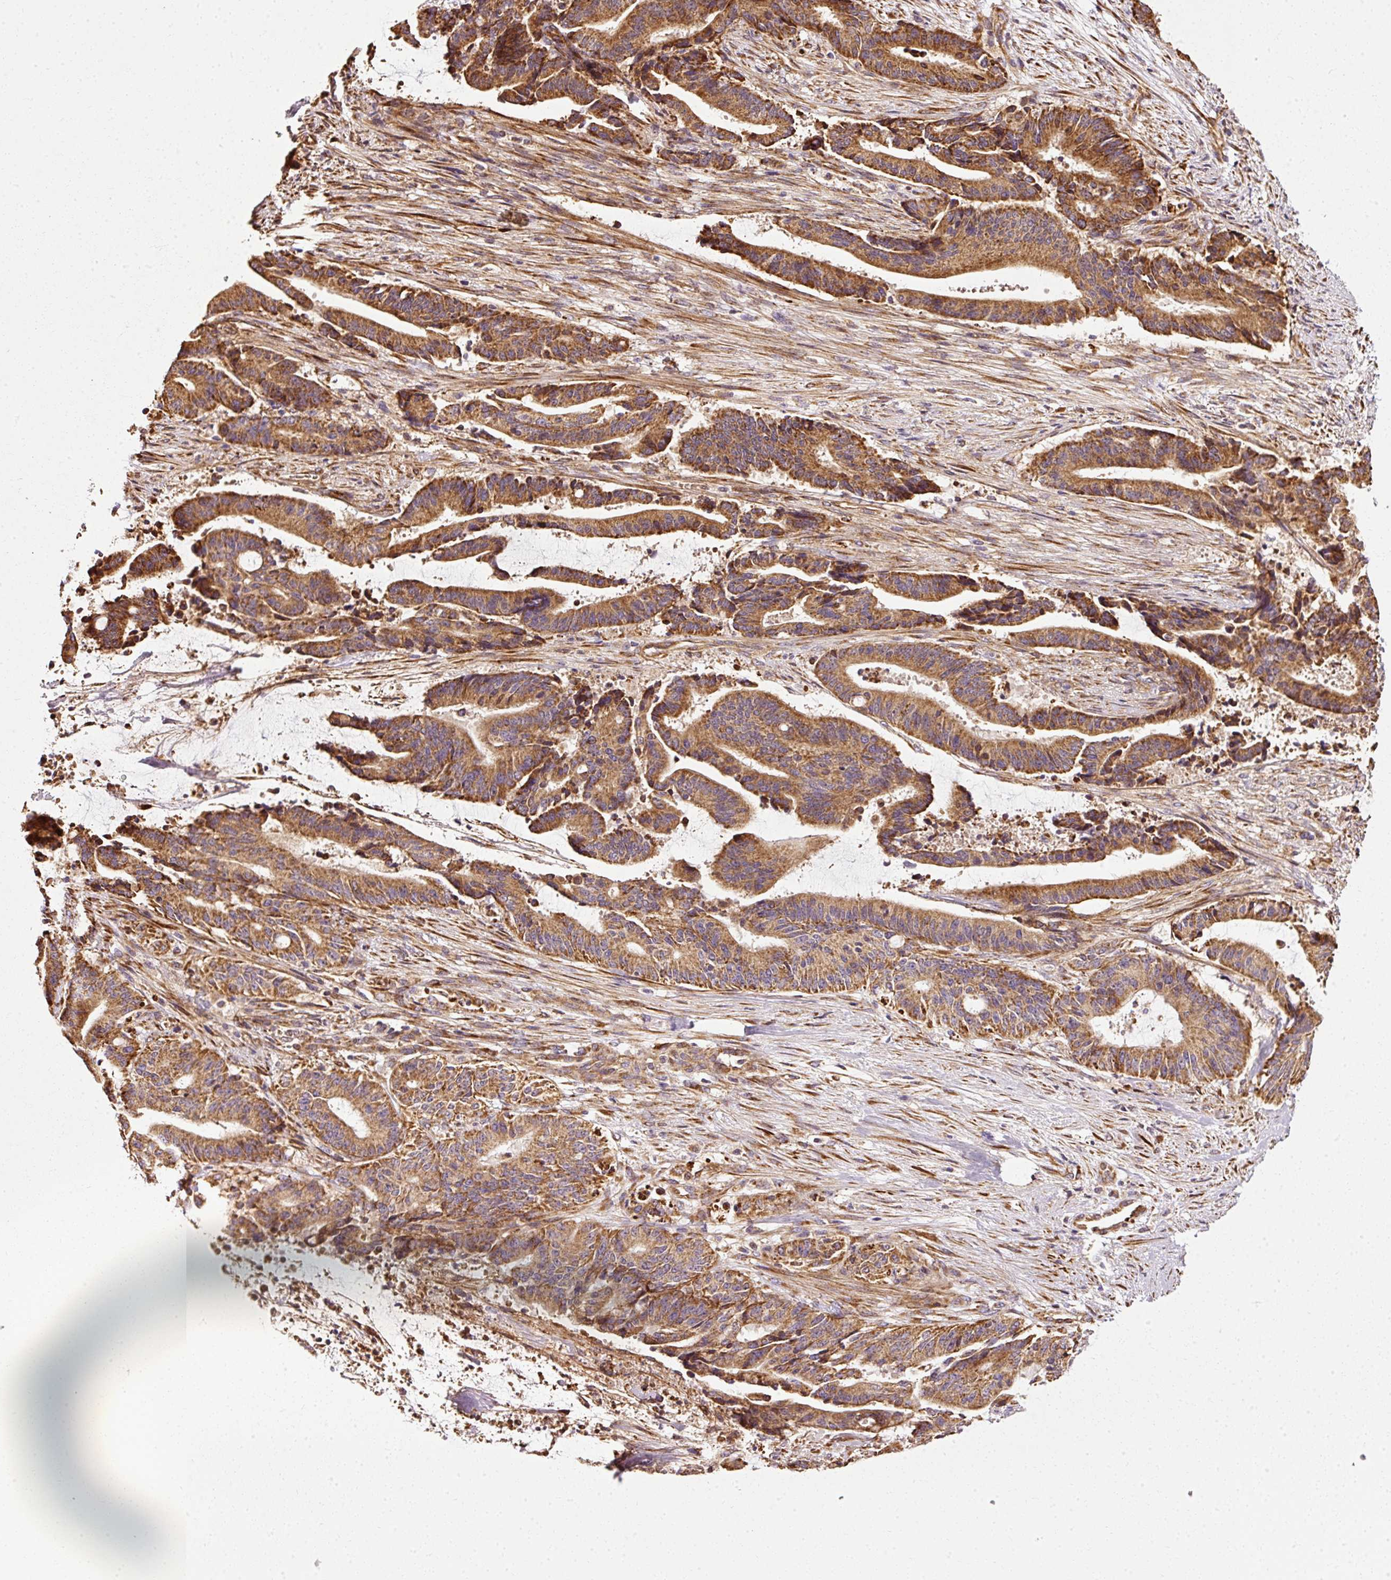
{"staining": {"intensity": "moderate", "quantity": ">75%", "location": "cytoplasmic/membranous"}, "tissue": "liver cancer", "cell_type": "Tumor cells", "image_type": "cancer", "snomed": [{"axis": "morphology", "description": "Normal tissue, NOS"}, {"axis": "morphology", "description": "Cholangiocarcinoma"}, {"axis": "topography", "description": "Liver"}, {"axis": "topography", "description": "Peripheral nerve tissue"}], "caption": "Immunohistochemistry (IHC) image of neoplastic tissue: liver cholangiocarcinoma stained using immunohistochemistry (IHC) exhibits medium levels of moderate protein expression localized specifically in the cytoplasmic/membranous of tumor cells, appearing as a cytoplasmic/membranous brown color.", "gene": "ISCU", "patient": {"sex": "female", "age": 73}}